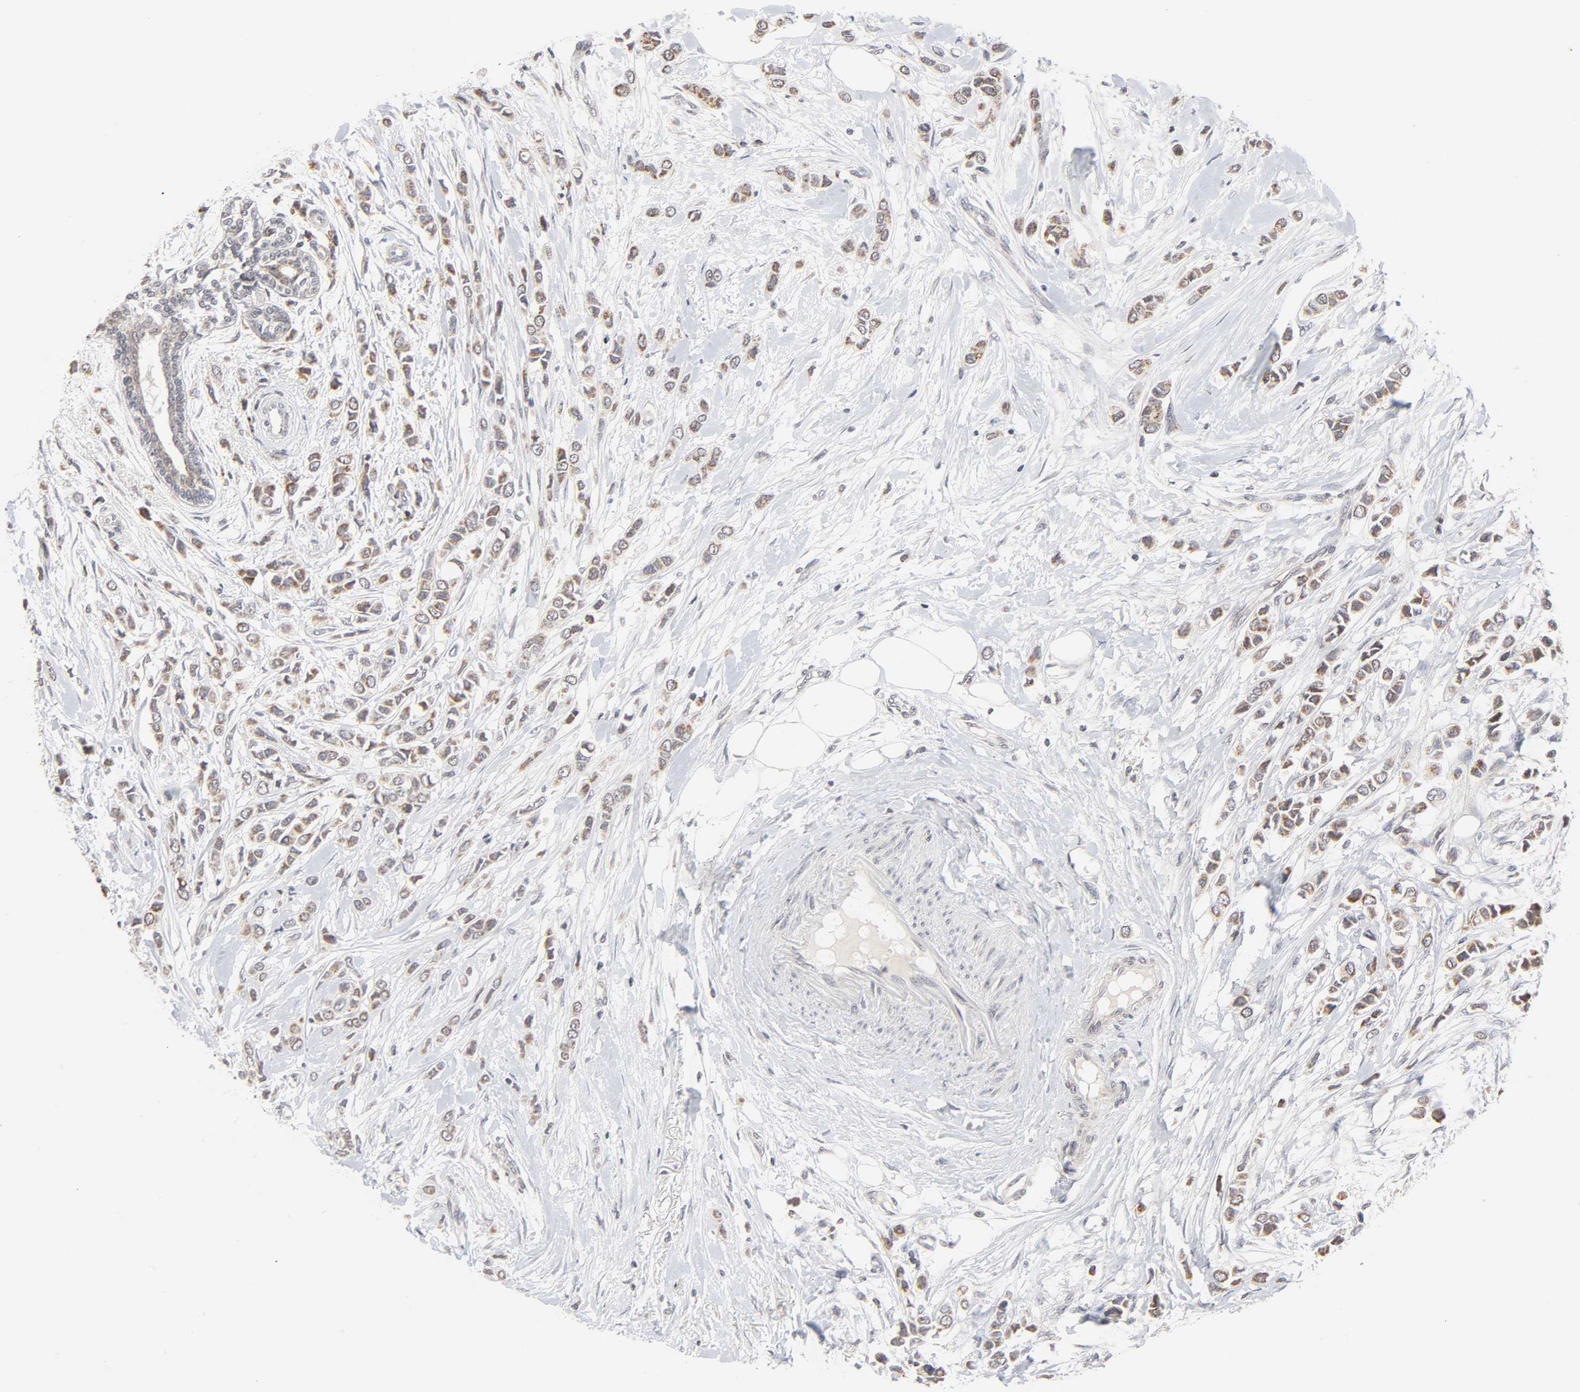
{"staining": {"intensity": "moderate", "quantity": ">75%", "location": "cytoplasmic/membranous"}, "tissue": "breast cancer", "cell_type": "Tumor cells", "image_type": "cancer", "snomed": [{"axis": "morphology", "description": "Lobular carcinoma"}, {"axis": "topography", "description": "Breast"}], "caption": "Immunohistochemical staining of breast lobular carcinoma reveals moderate cytoplasmic/membranous protein expression in approximately >75% of tumor cells.", "gene": "AUH", "patient": {"sex": "female", "age": 51}}